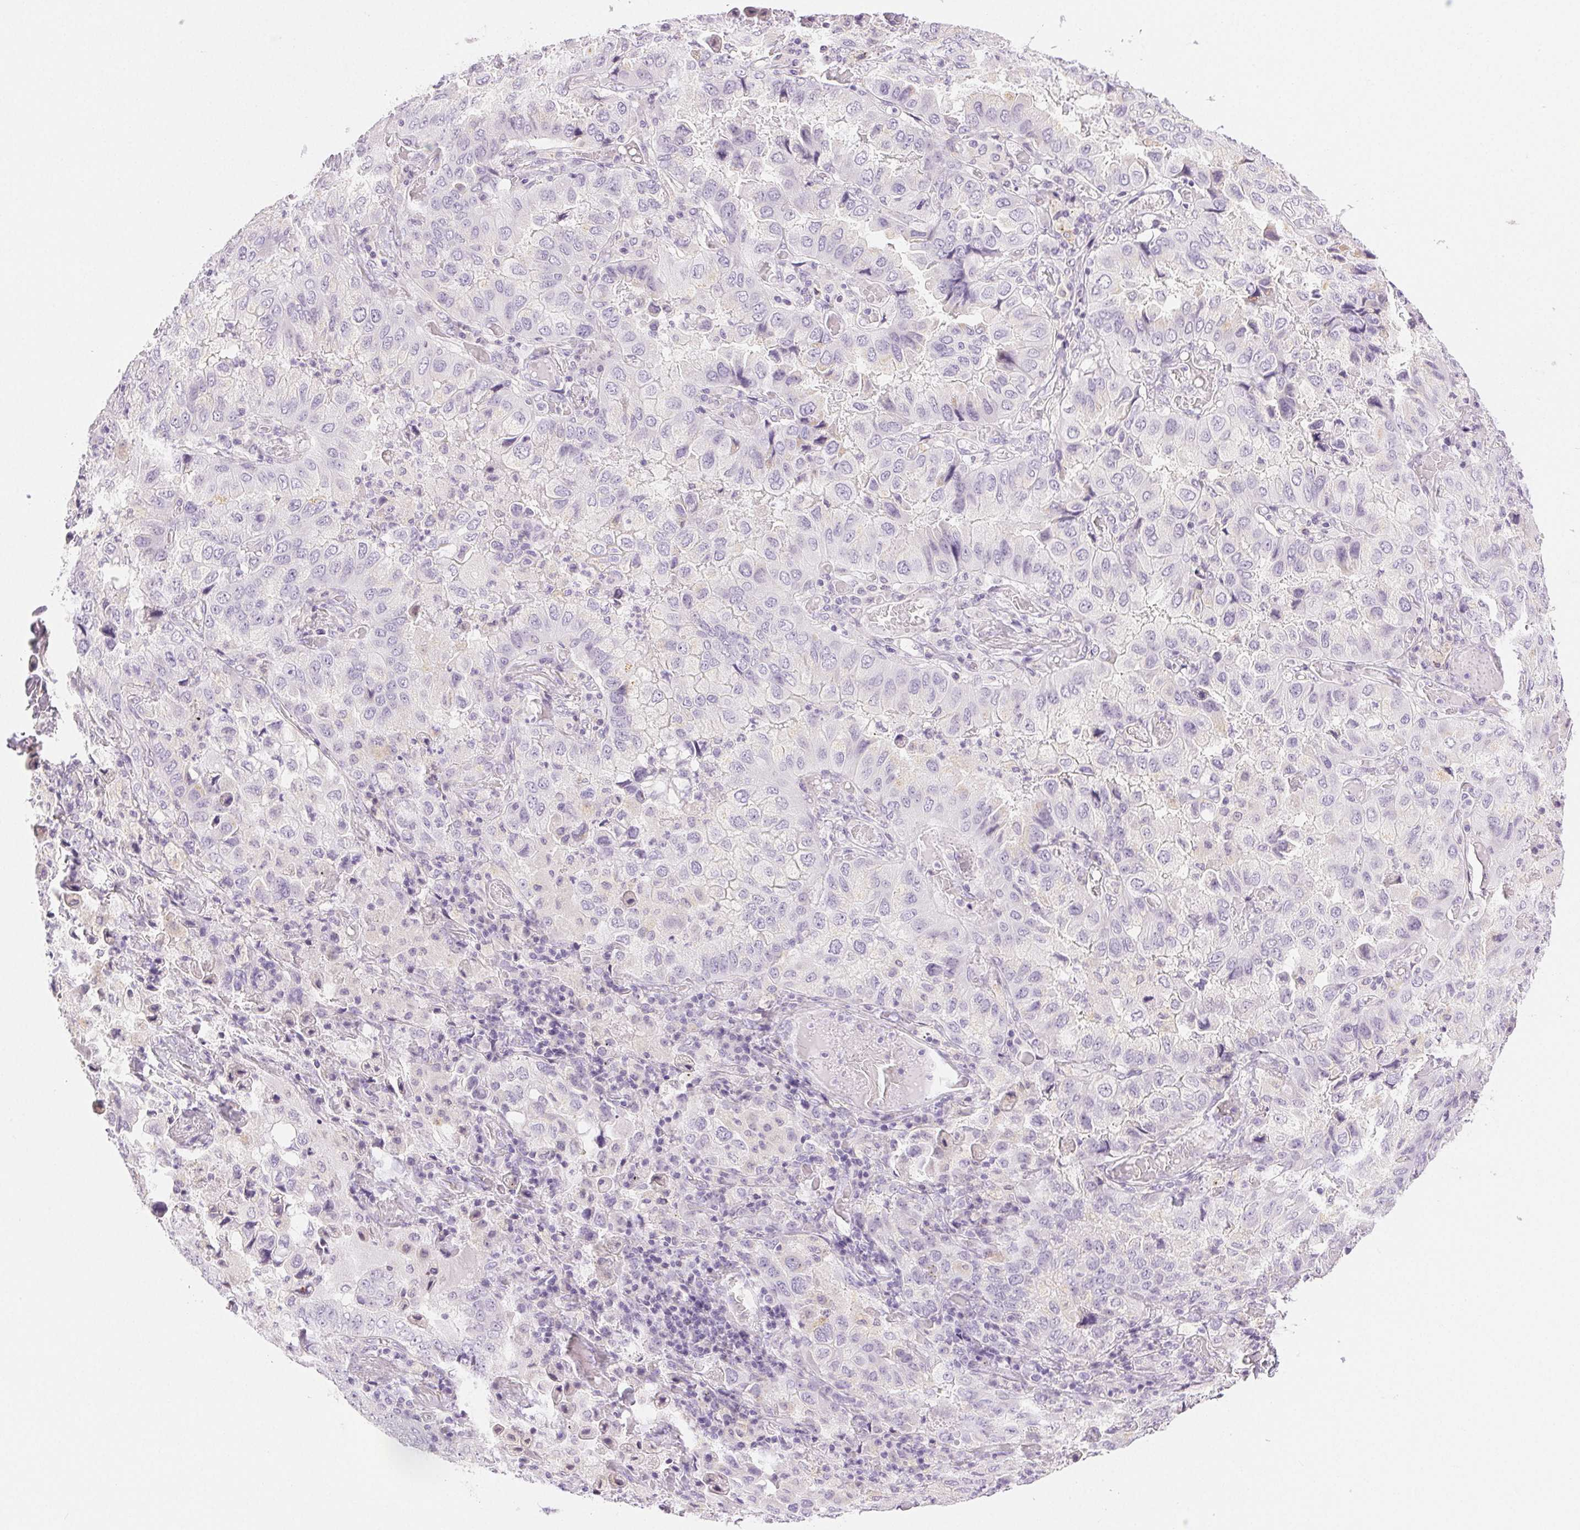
{"staining": {"intensity": "negative", "quantity": "none", "location": "none"}, "tissue": "lung cancer", "cell_type": "Tumor cells", "image_type": "cancer", "snomed": [{"axis": "morphology", "description": "Aneuploidy"}, {"axis": "morphology", "description": "Adenocarcinoma, NOS"}, {"axis": "morphology", "description": "Adenocarcinoma, metastatic, NOS"}, {"axis": "topography", "description": "Lymph node"}, {"axis": "topography", "description": "Lung"}], "caption": "Tumor cells show no significant protein expression in lung cancer (adenocarcinoma).", "gene": "SLC5A2", "patient": {"sex": "female", "age": 48}}